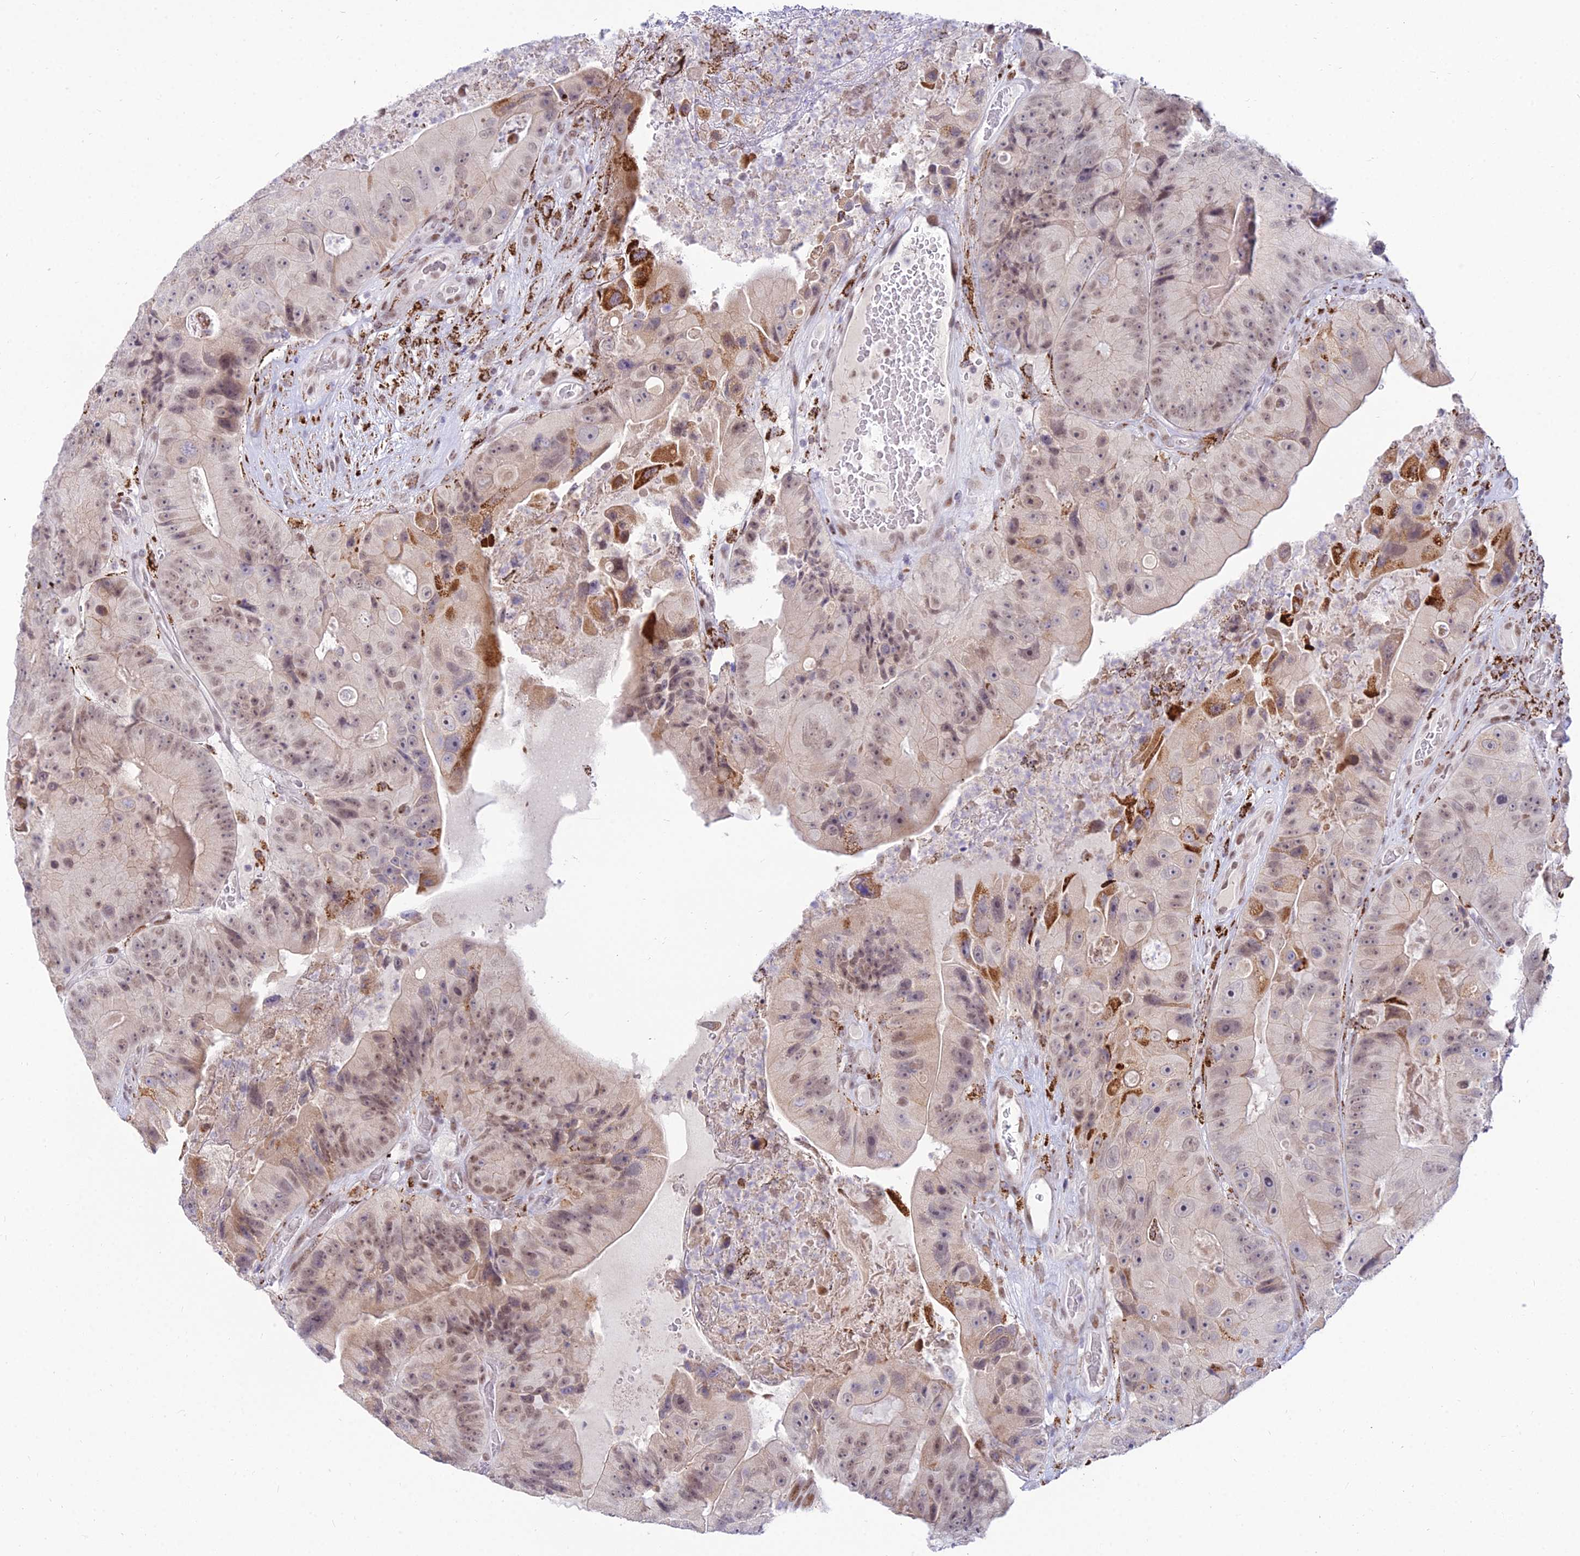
{"staining": {"intensity": "weak", "quantity": ">75%", "location": "cytoplasmic/membranous,nuclear"}, "tissue": "colorectal cancer", "cell_type": "Tumor cells", "image_type": "cancer", "snomed": [{"axis": "morphology", "description": "Adenocarcinoma, NOS"}, {"axis": "topography", "description": "Colon"}], "caption": "Weak cytoplasmic/membranous and nuclear staining for a protein is identified in approximately >75% of tumor cells of colorectal adenocarcinoma using immunohistochemistry (IHC).", "gene": "C6orf163", "patient": {"sex": "female", "age": 86}}